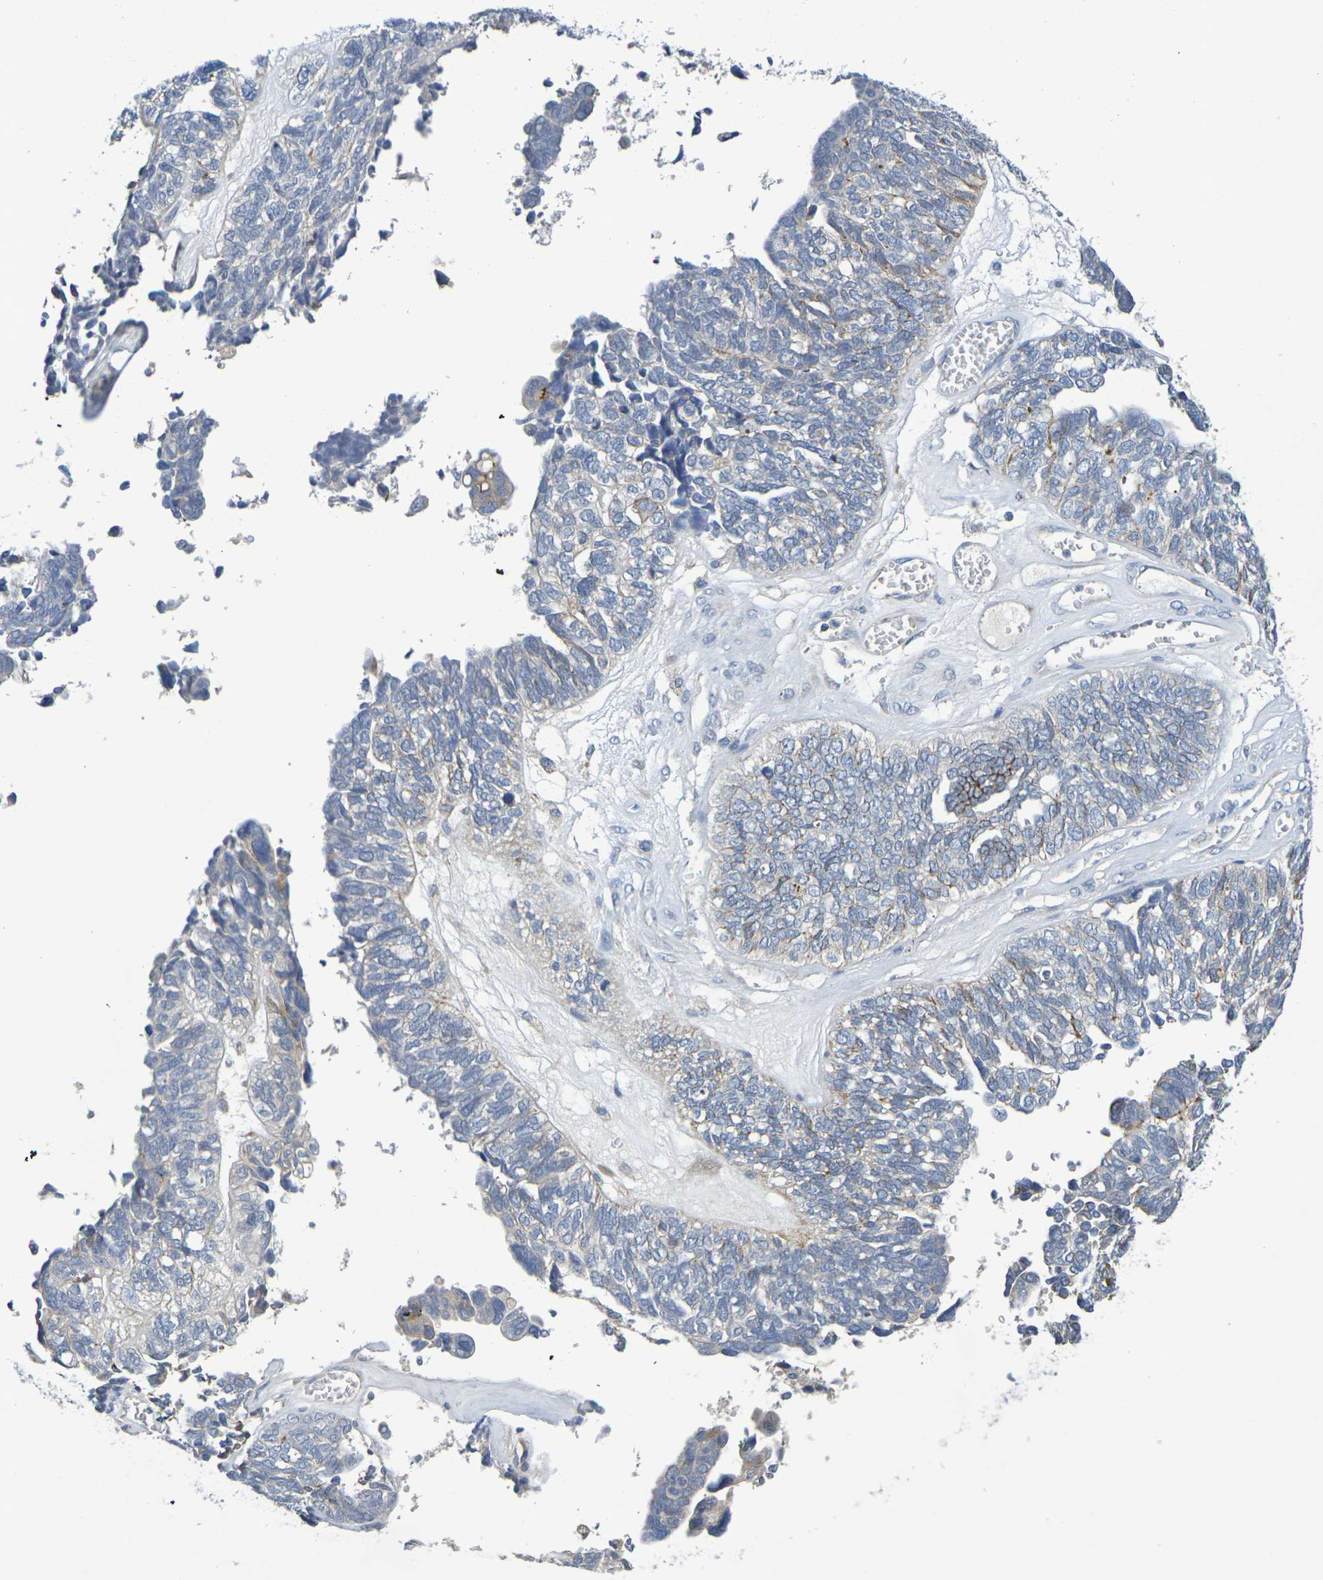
{"staining": {"intensity": "weak", "quantity": "<25%", "location": "cytoplasmic/membranous"}, "tissue": "ovarian cancer", "cell_type": "Tumor cells", "image_type": "cancer", "snomed": [{"axis": "morphology", "description": "Cystadenocarcinoma, serous, NOS"}, {"axis": "topography", "description": "Ovary"}], "caption": "Serous cystadenocarcinoma (ovarian) stained for a protein using immunohistochemistry demonstrates no expression tumor cells.", "gene": "SDC4", "patient": {"sex": "female", "age": 79}}